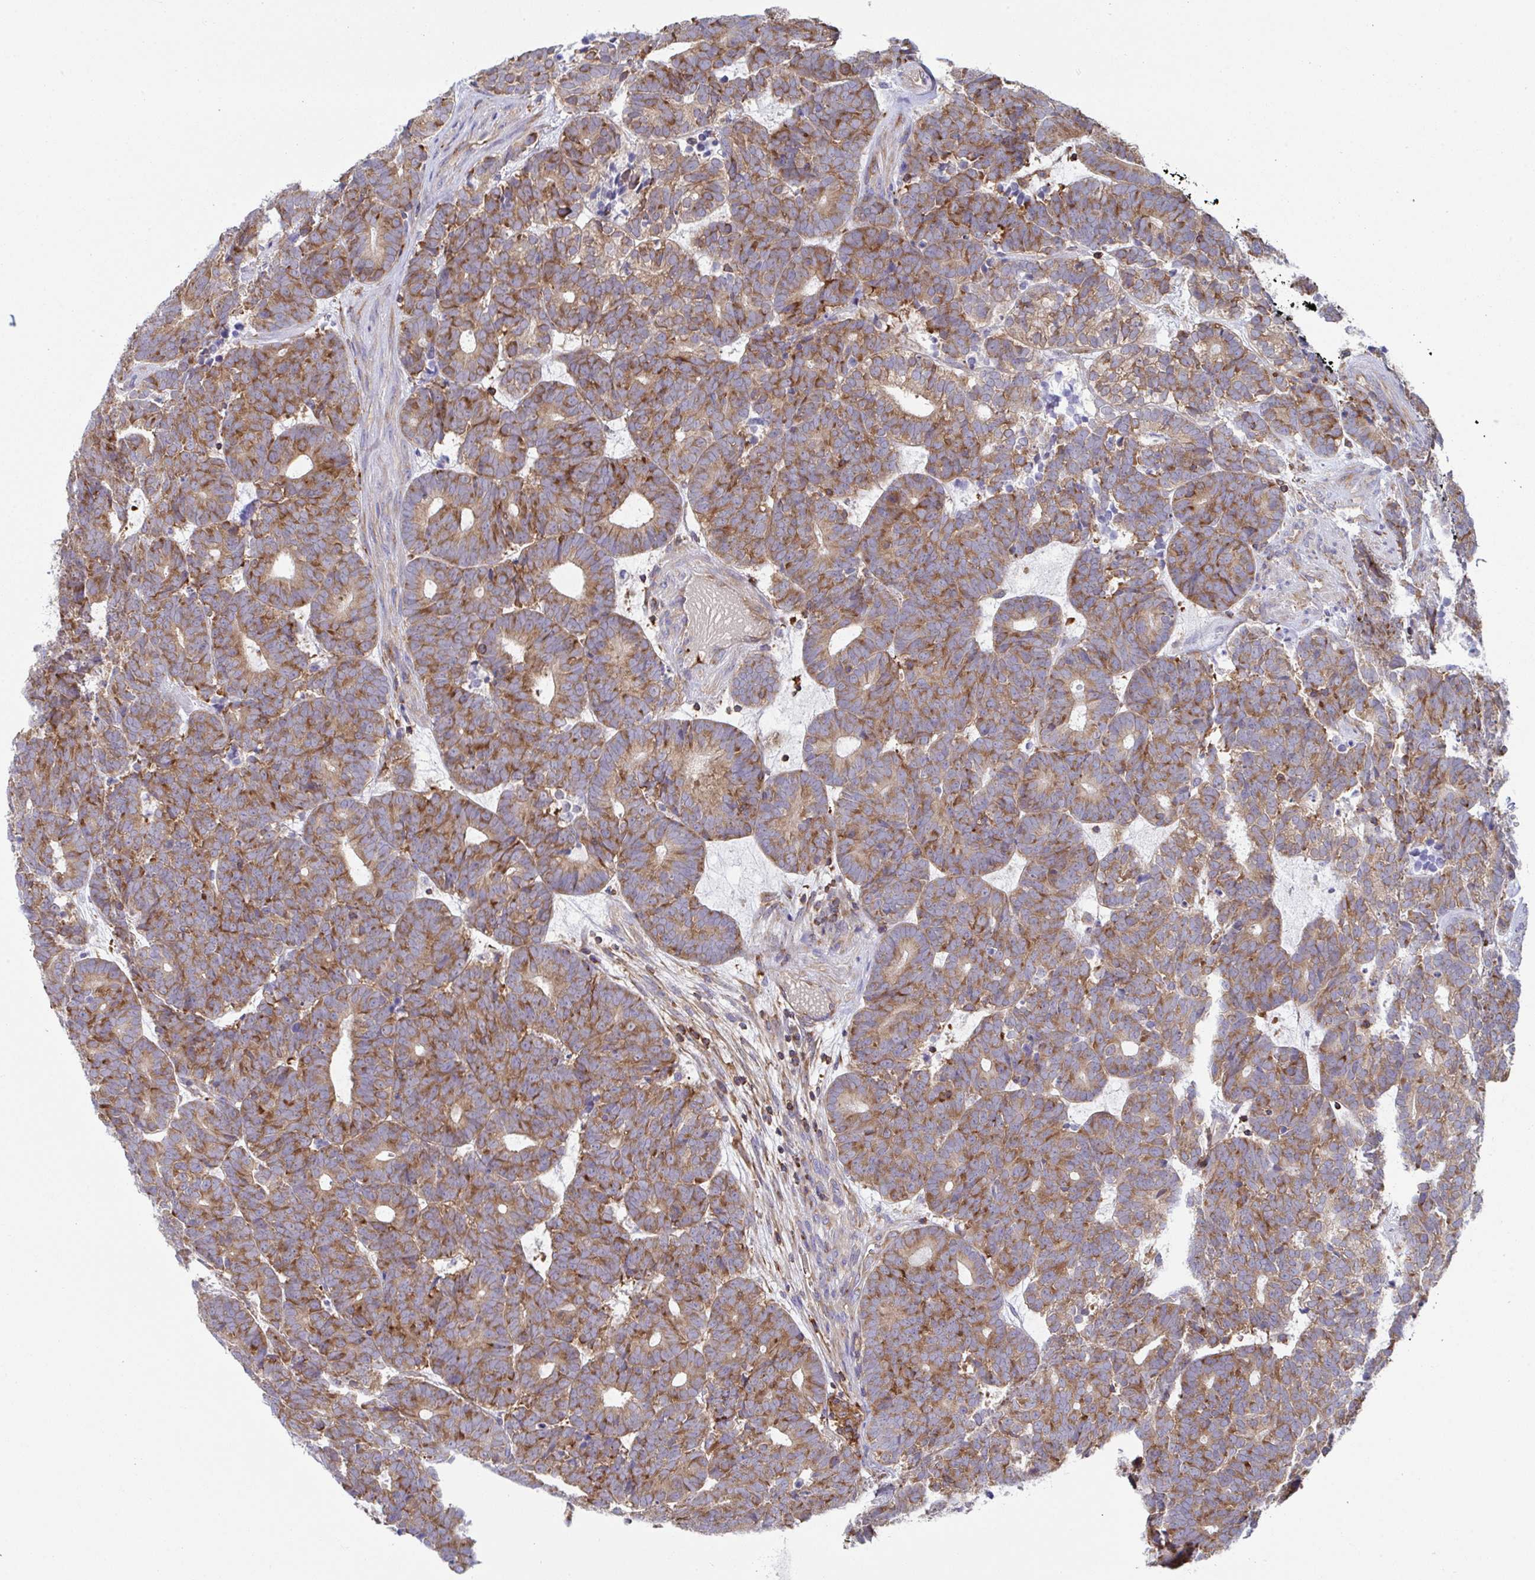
{"staining": {"intensity": "strong", "quantity": ">75%", "location": "cytoplasmic/membranous"}, "tissue": "head and neck cancer", "cell_type": "Tumor cells", "image_type": "cancer", "snomed": [{"axis": "morphology", "description": "Adenocarcinoma, NOS"}, {"axis": "topography", "description": "Head-Neck"}], "caption": "This histopathology image exhibits immunohistochemistry staining of human head and neck cancer, with high strong cytoplasmic/membranous staining in about >75% of tumor cells.", "gene": "WNK1", "patient": {"sex": "female", "age": 81}}